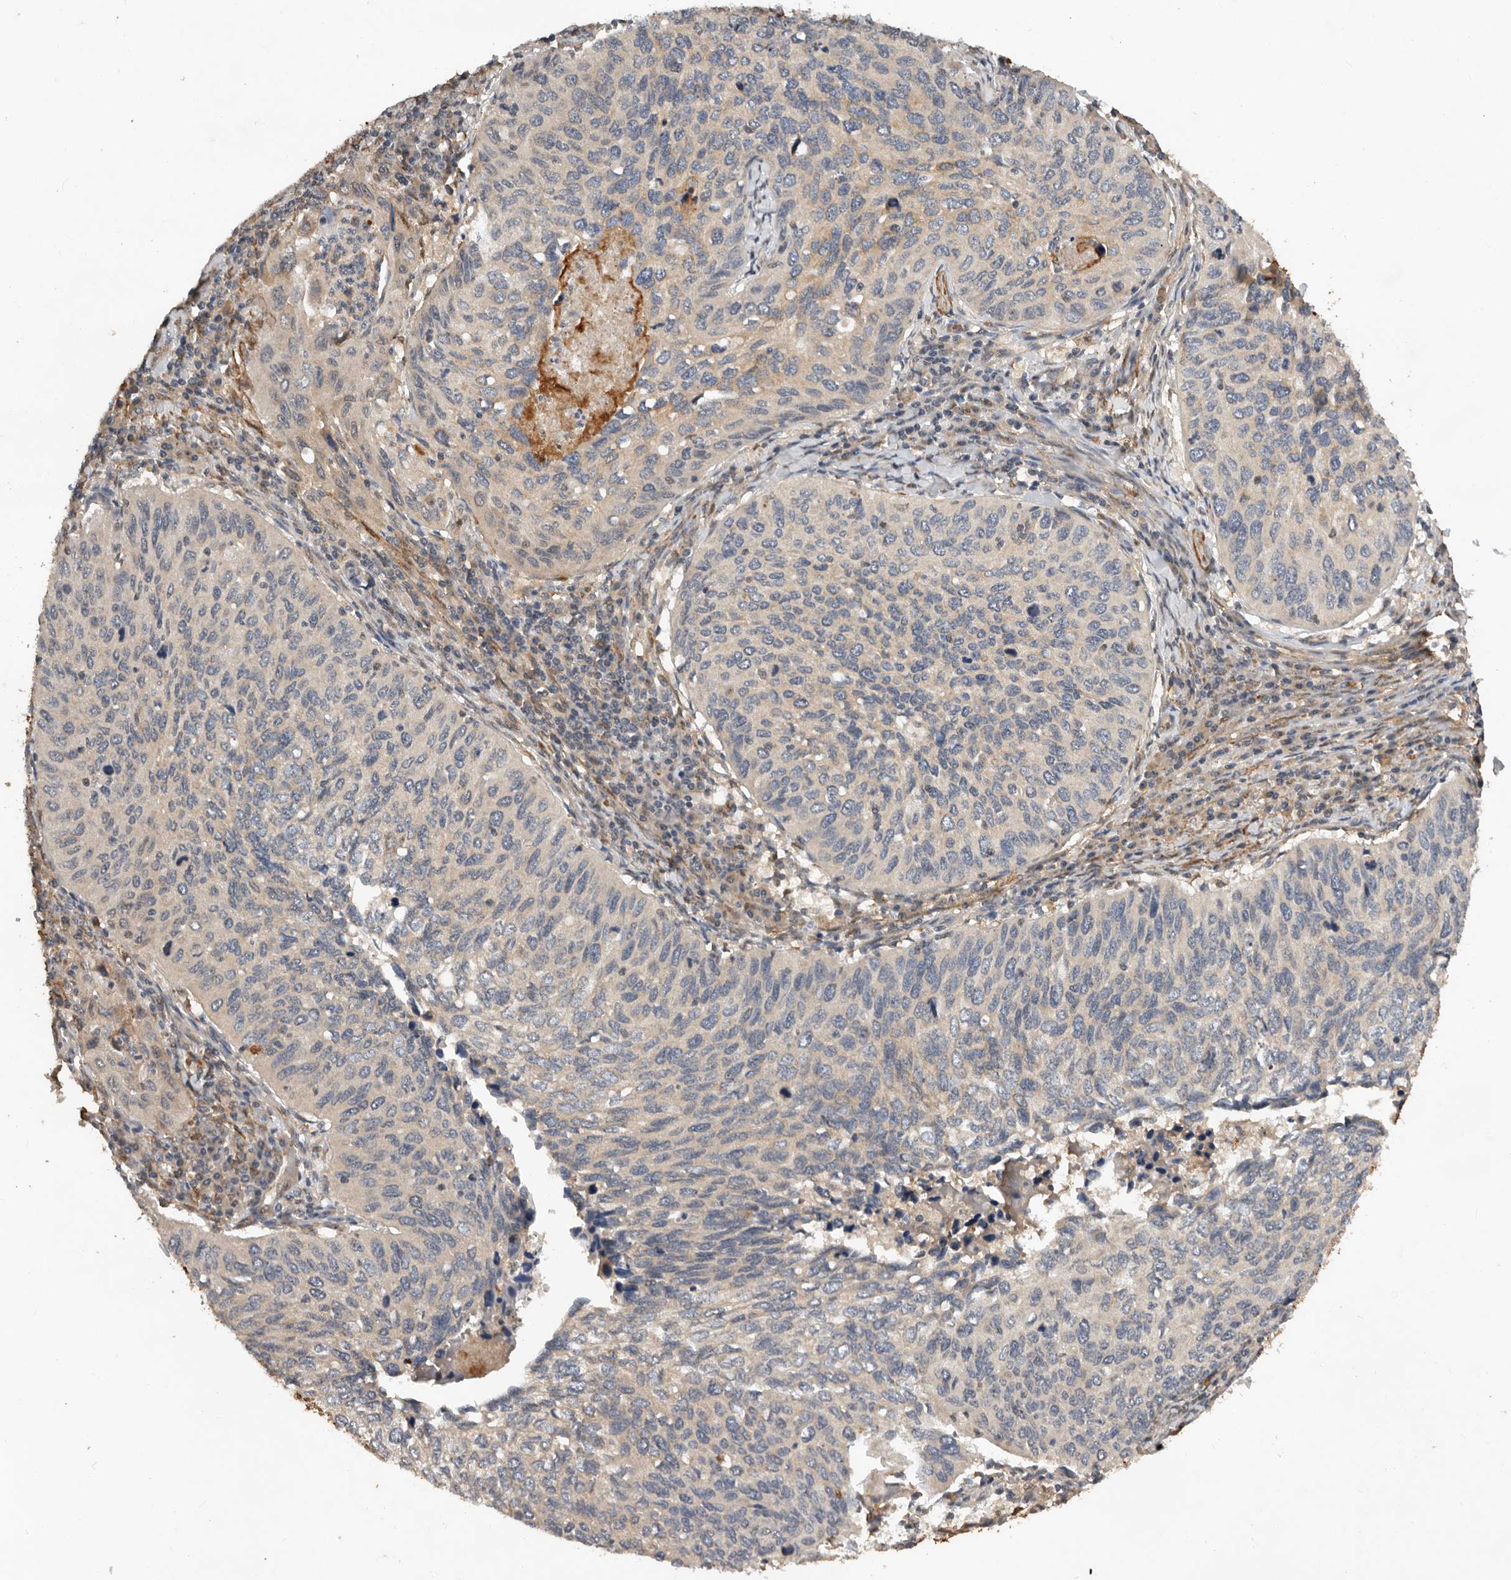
{"staining": {"intensity": "negative", "quantity": "none", "location": "none"}, "tissue": "cervical cancer", "cell_type": "Tumor cells", "image_type": "cancer", "snomed": [{"axis": "morphology", "description": "Squamous cell carcinoma, NOS"}, {"axis": "topography", "description": "Cervix"}], "caption": "The histopathology image reveals no staining of tumor cells in squamous cell carcinoma (cervical).", "gene": "RNF157", "patient": {"sex": "female", "age": 38}}